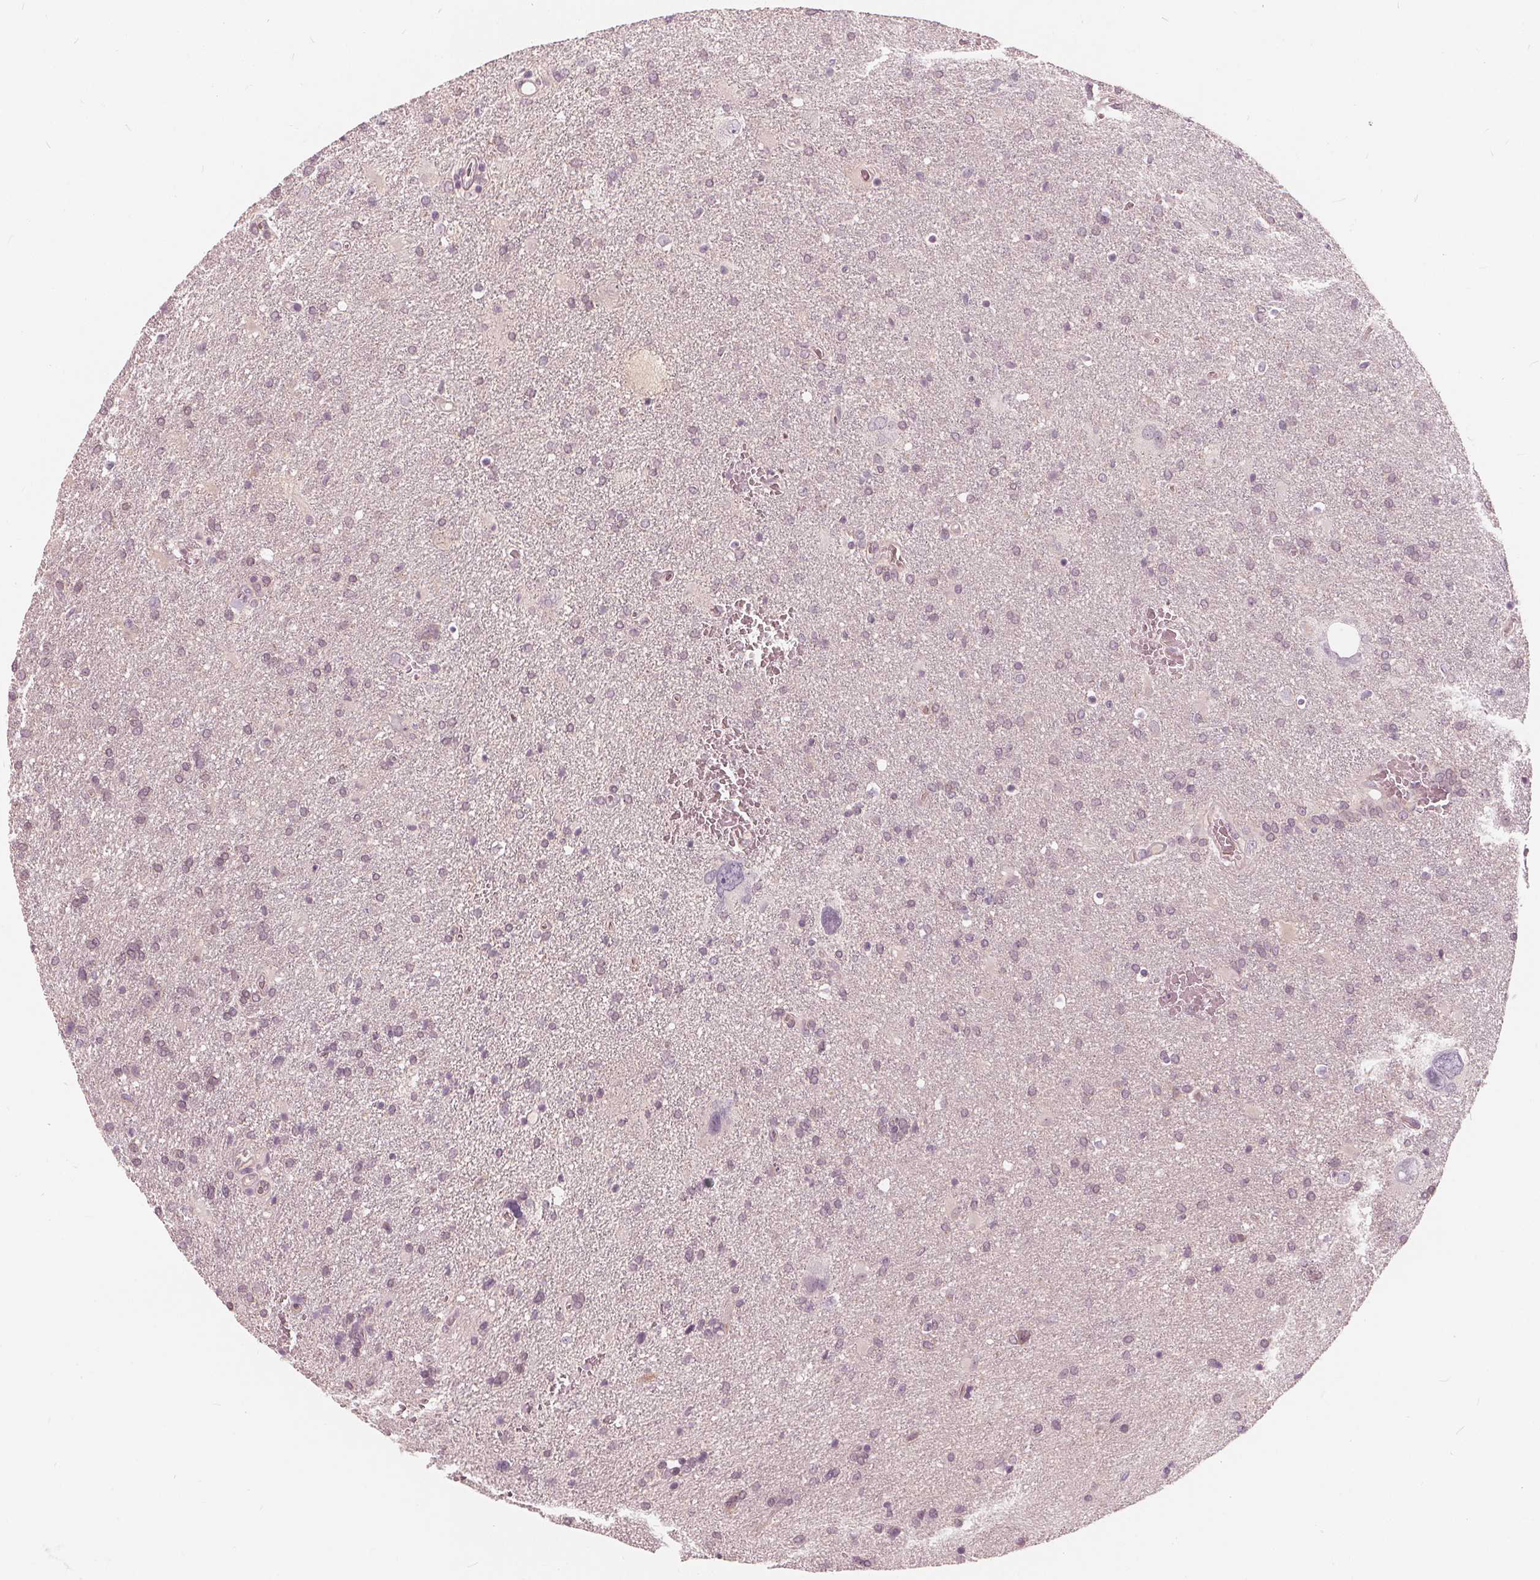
{"staining": {"intensity": "negative", "quantity": "none", "location": "none"}, "tissue": "glioma", "cell_type": "Tumor cells", "image_type": "cancer", "snomed": [{"axis": "morphology", "description": "Glioma, malignant, Low grade"}, {"axis": "topography", "description": "Brain"}], "caption": "An image of glioma stained for a protein exhibits no brown staining in tumor cells. (Stains: DAB (3,3'-diaminobenzidine) IHC with hematoxylin counter stain, Microscopy: brightfield microscopy at high magnification).", "gene": "SAT2", "patient": {"sex": "male", "age": 66}}